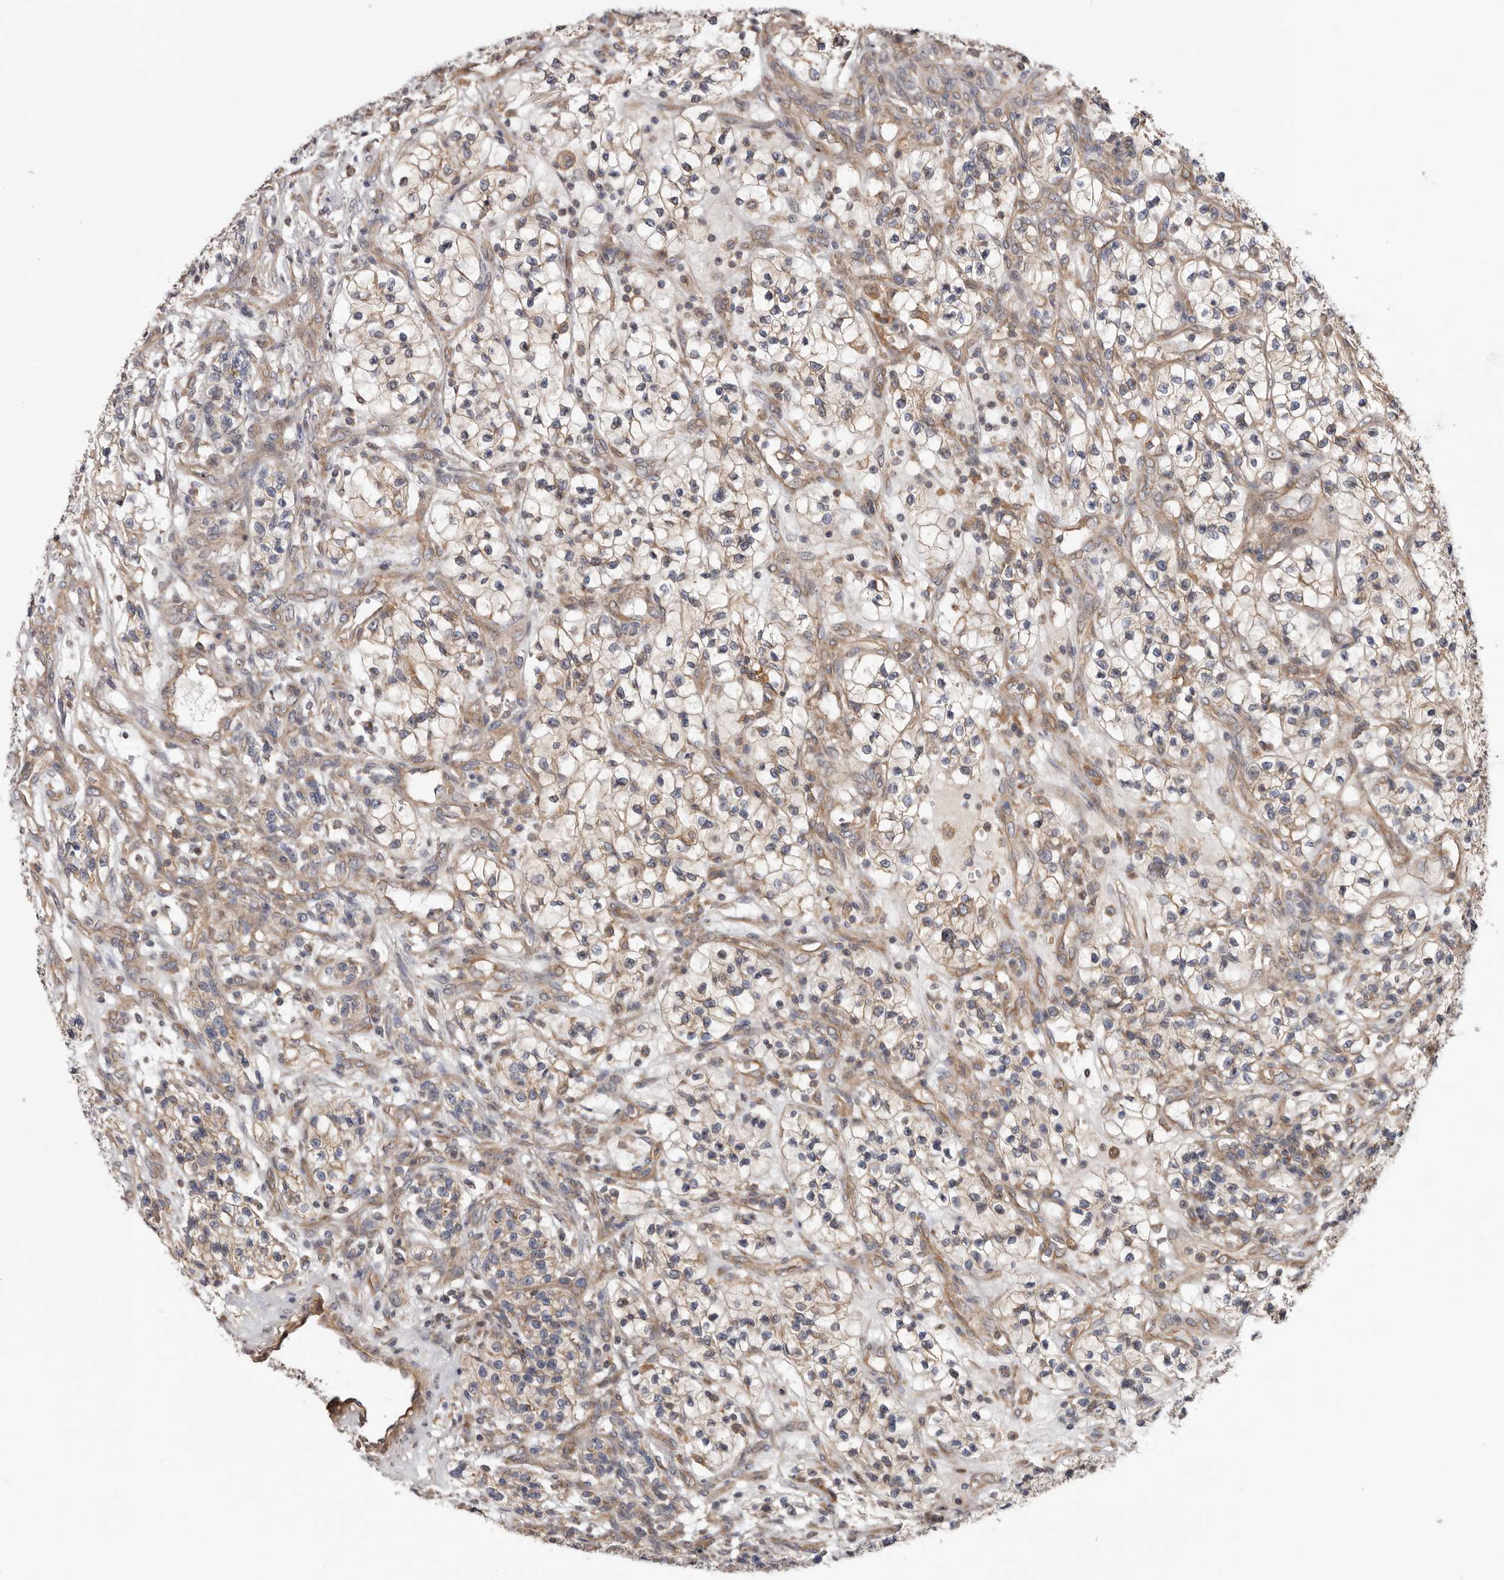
{"staining": {"intensity": "weak", "quantity": "<25%", "location": "cytoplasmic/membranous"}, "tissue": "renal cancer", "cell_type": "Tumor cells", "image_type": "cancer", "snomed": [{"axis": "morphology", "description": "Adenocarcinoma, NOS"}, {"axis": "topography", "description": "Kidney"}], "caption": "Protein analysis of renal cancer (adenocarcinoma) reveals no significant expression in tumor cells.", "gene": "TMUB1", "patient": {"sex": "female", "age": 57}}